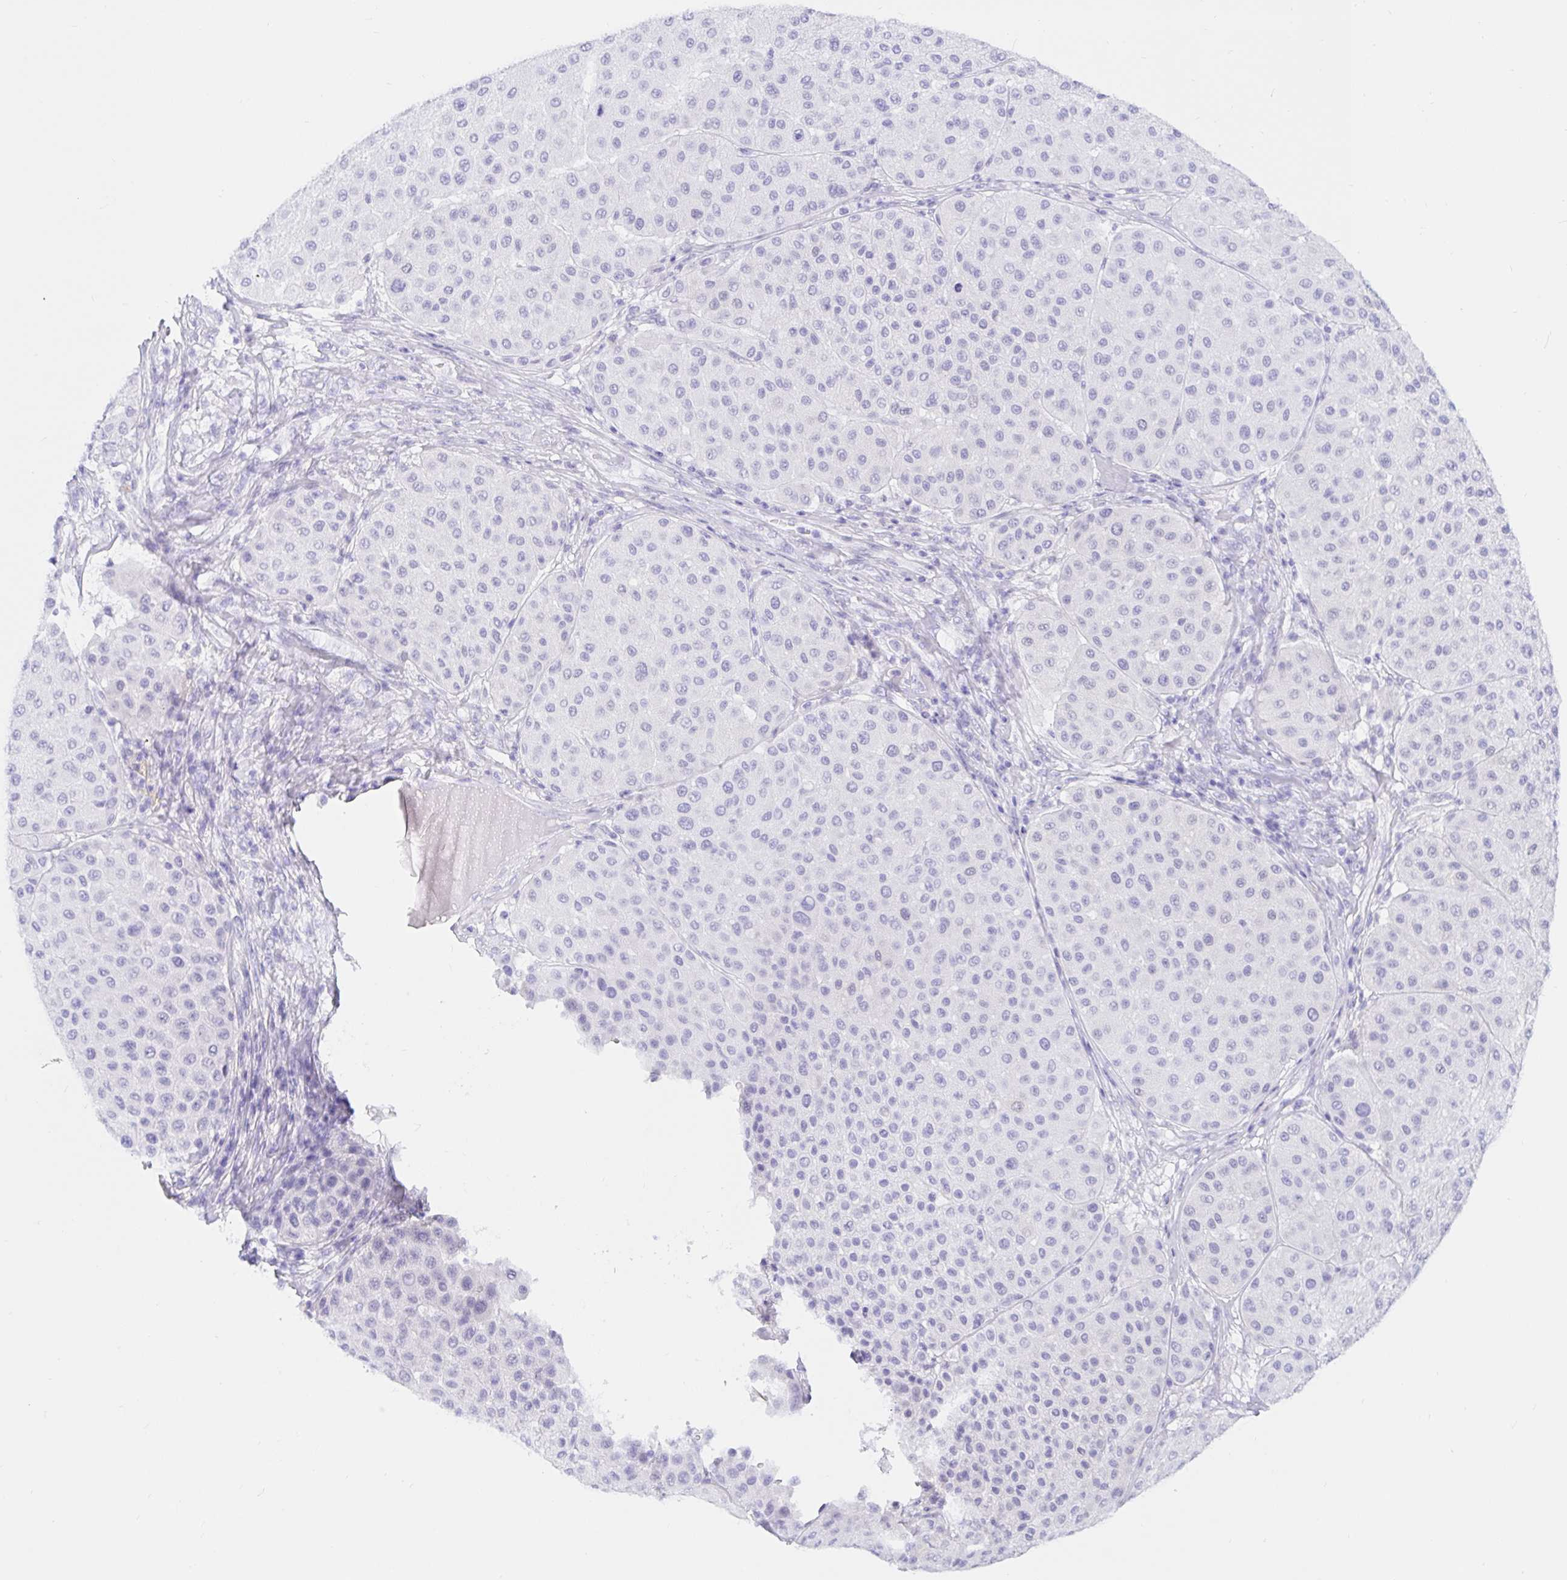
{"staining": {"intensity": "negative", "quantity": "none", "location": "none"}, "tissue": "melanoma", "cell_type": "Tumor cells", "image_type": "cancer", "snomed": [{"axis": "morphology", "description": "Malignant melanoma, Metastatic site"}, {"axis": "topography", "description": "Smooth muscle"}], "caption": "Tumor cells show no significant protein staining in malignant melanoma (metastatic site).", "gene": "OR6T1", "patient": {"sex": "male", "age": 41}}